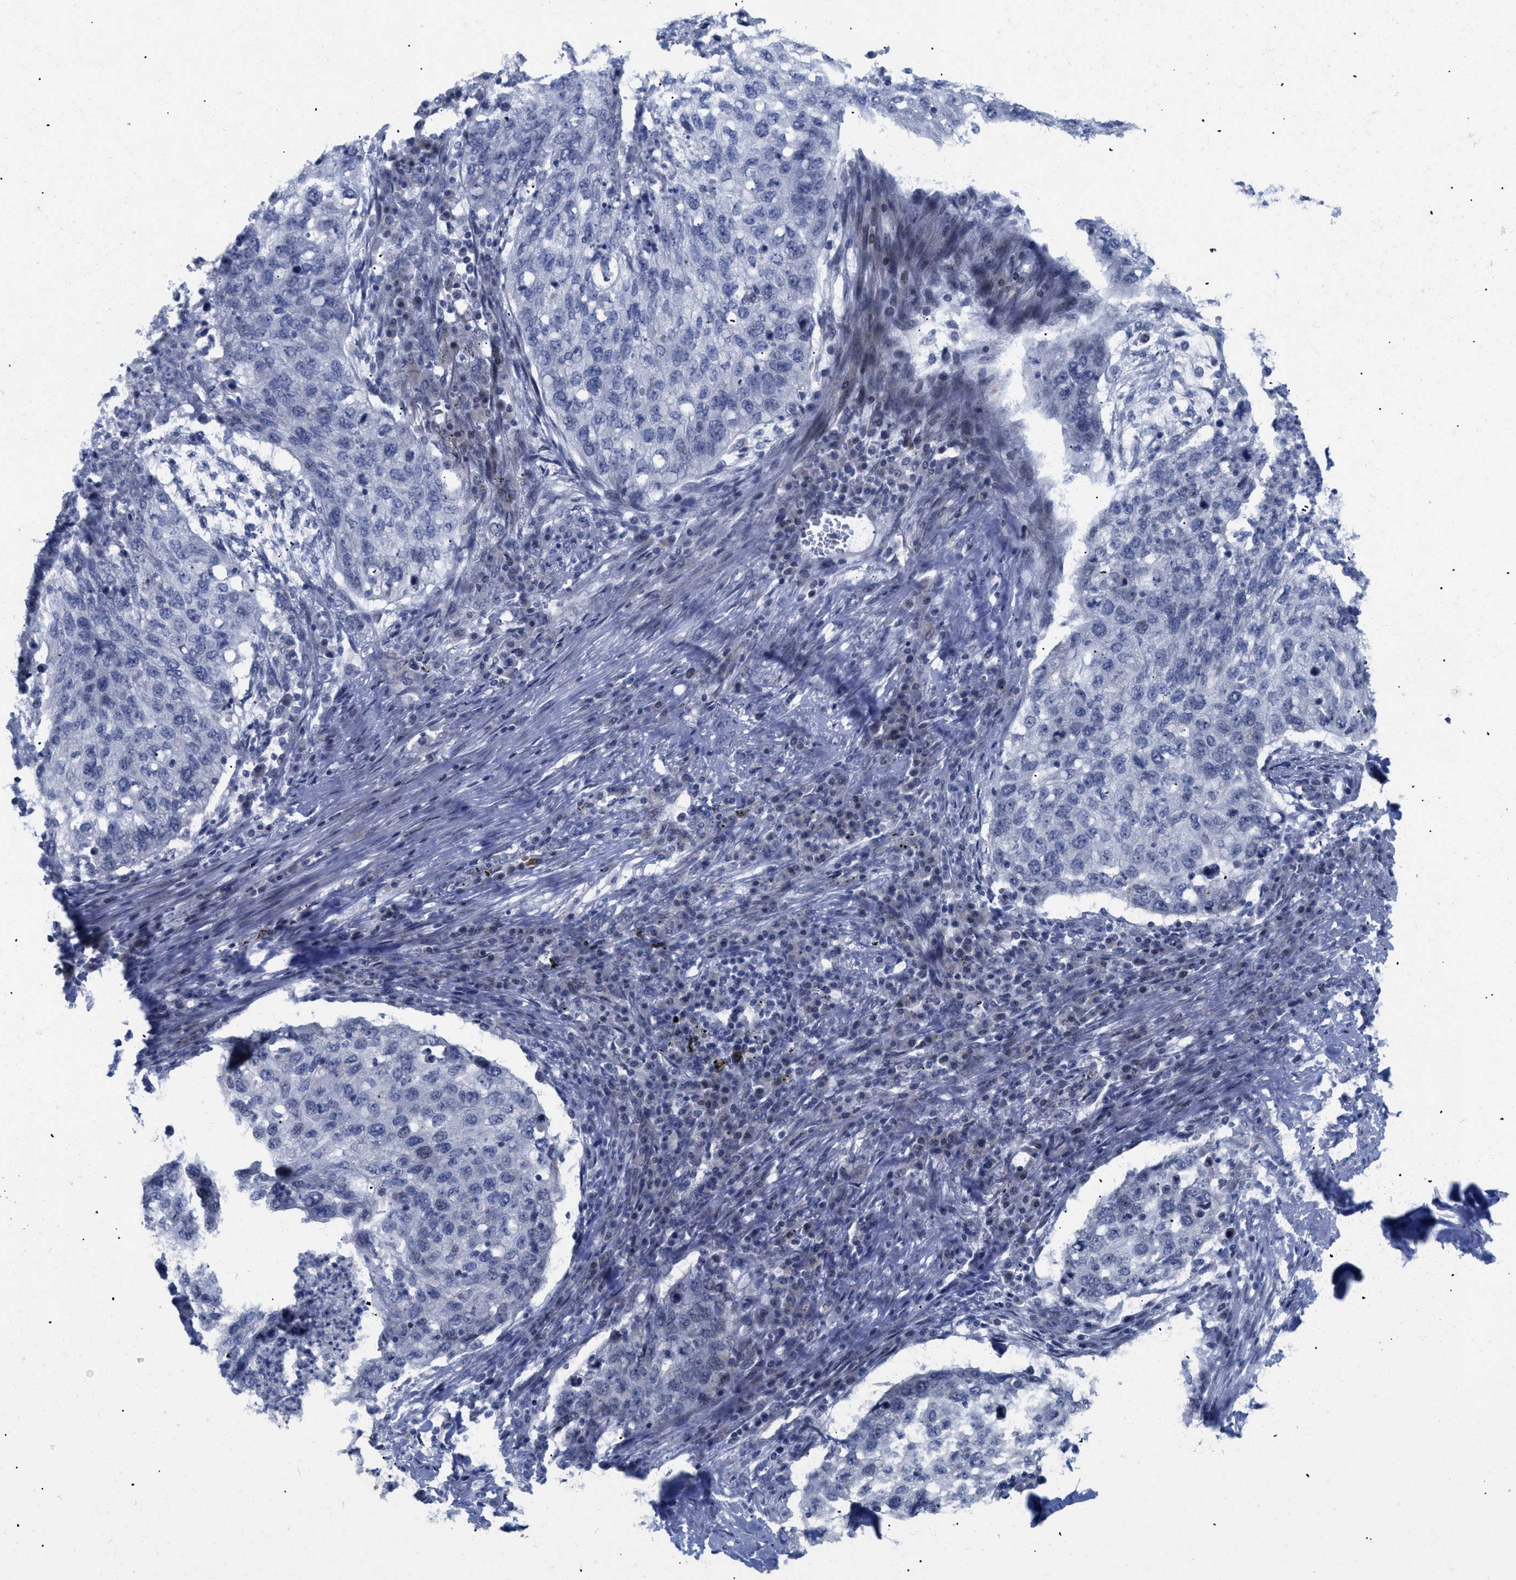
{"staining": {"intensity": "negative", "quantity": "none", "location": "none"}, "tissue": "lung cancer", "cell_type": "Tumor cells", "image_type": "cancer", "snomed": [{"axis": "morphology", "description": "Squamous cell carcinoma, NOS"}, {"axis": "topography", "description": "Lung"}], "caption": "DAB (3,3'-diaminobenzidine) immunohistochemical staining of human lung cancer (squamous cell carcinoma) displays no significant staining in tumor cells.", "gene": "CAV3", "patient": {"sex": "female", "age": 63}}